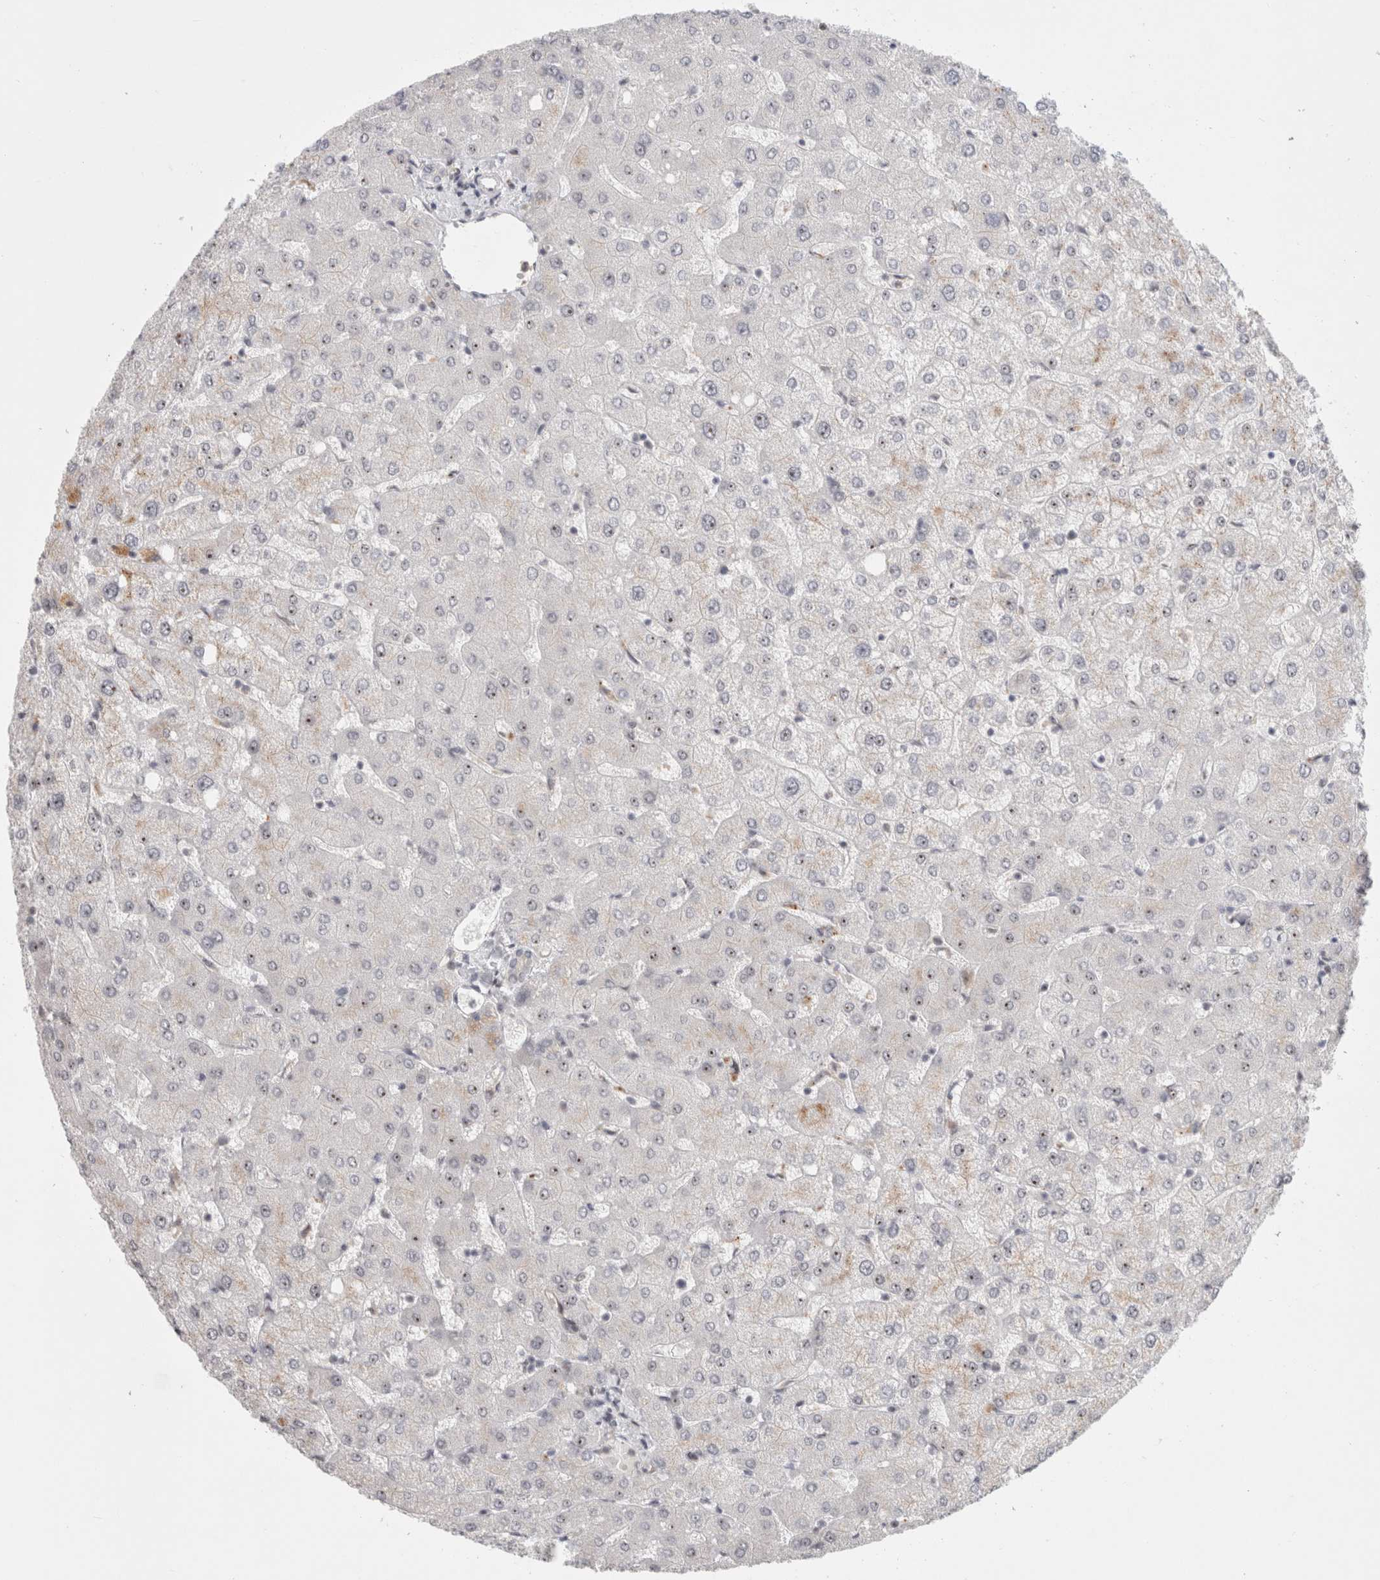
{"staining": {"intensity": "negative", "quantity": "none", "location": "none"}, "tissue": "liver", "cell_type": "Cholangiocytes", "image_type": "normal", "snomed": [{"axis": "morphology", "description": "Normal tissue, NOS"}, {"axis": "topography", "description": "Liver"}], "caption": "High magnification brightfield microscopy of normal liver stained with DAB (brown) and counterstained with hematoxylin (blue): cholangiocytes show no significant positivity.", "gene": "SENP6", "patient": {"sex": "female", "age": 54}}